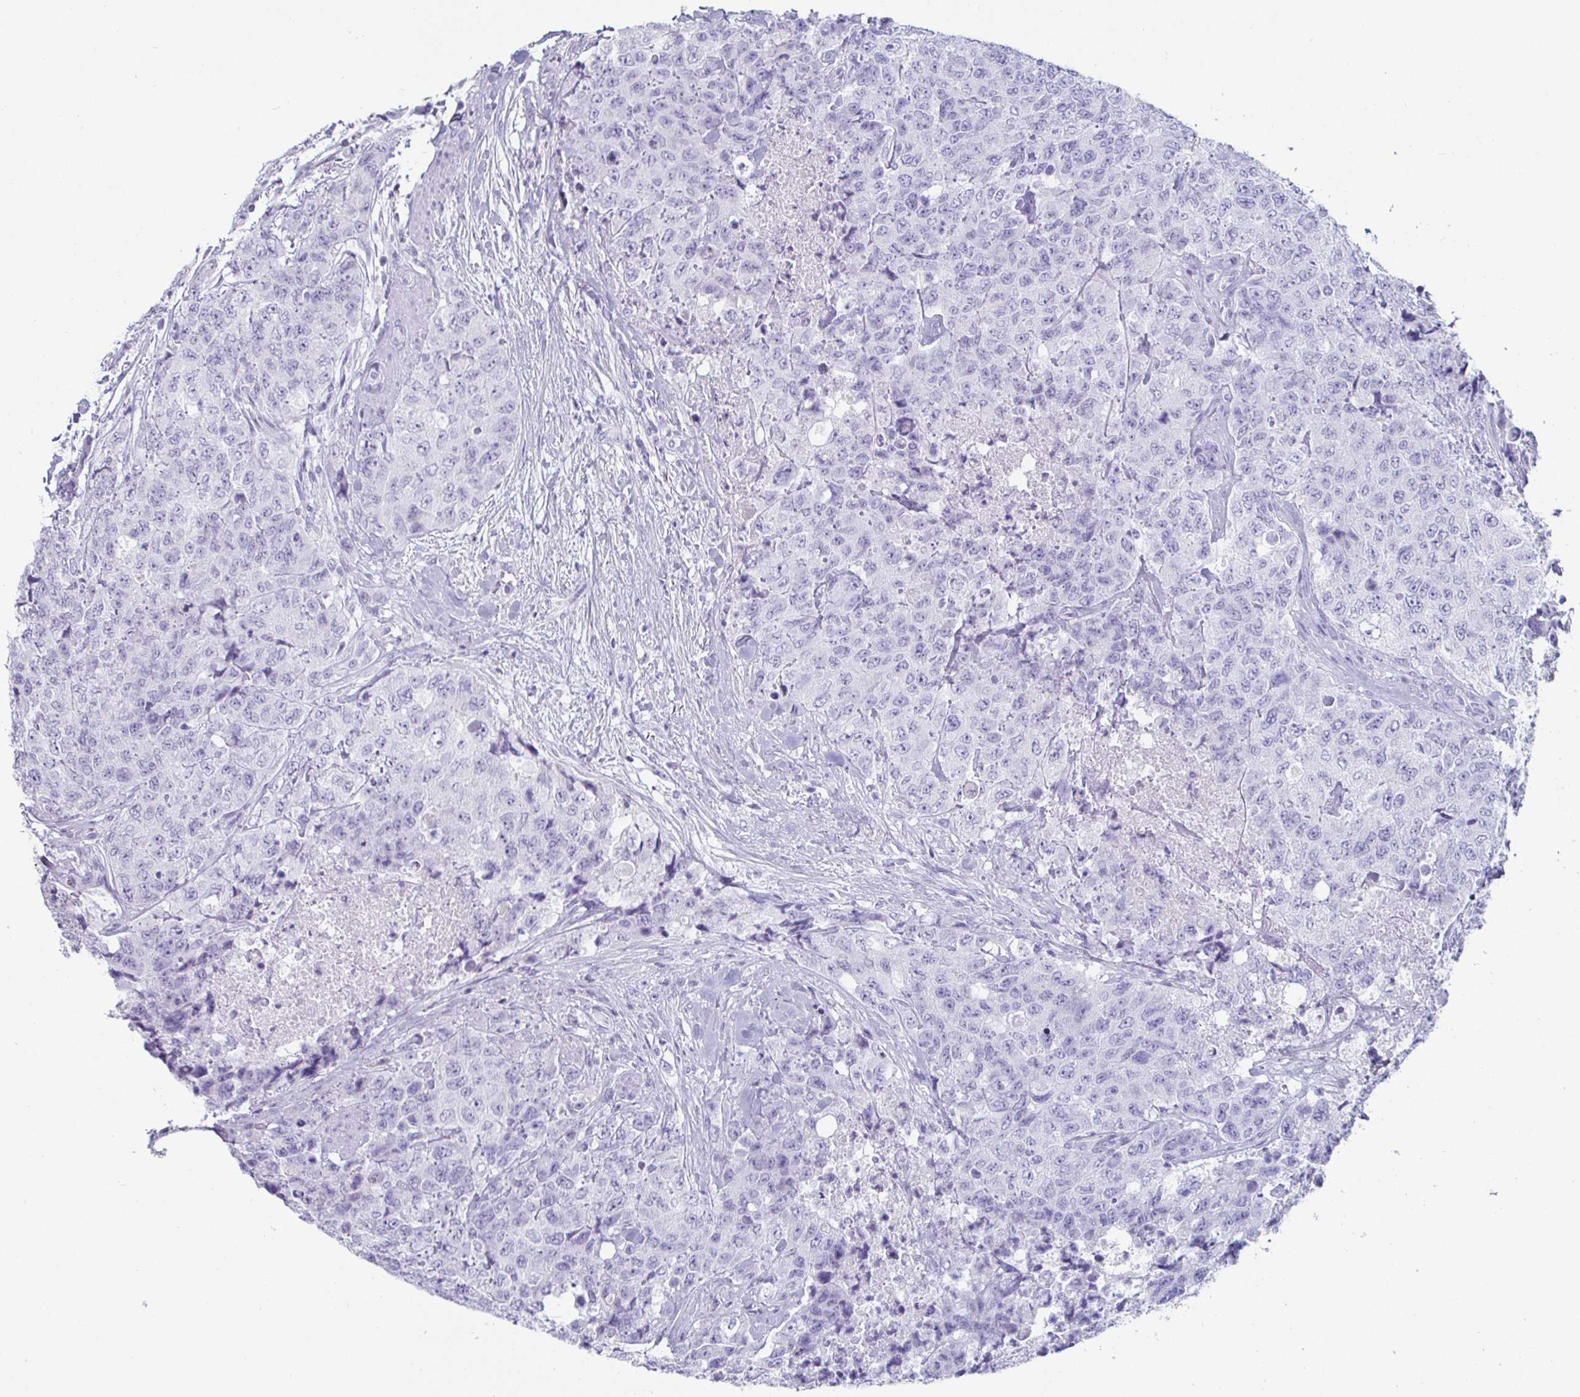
{"staining": {"intensity": "negative", "quantity": "none", "location": "none"}, "tissue": "urothelial cancer", "cell_type": "Tumor cells", "image_type": "cancer", "snomed": [{"axis": "morphology", "description": "Urothelial carcinoma, High grade"}, {"axis": "topography", "description": "Urinary bladder"}], "caption": "Micrograph shows no protein staining in tumor cells of urothelial cancer tissue.", "gene": "CREG2", "patient": {"sex": "female", "age": 78}}